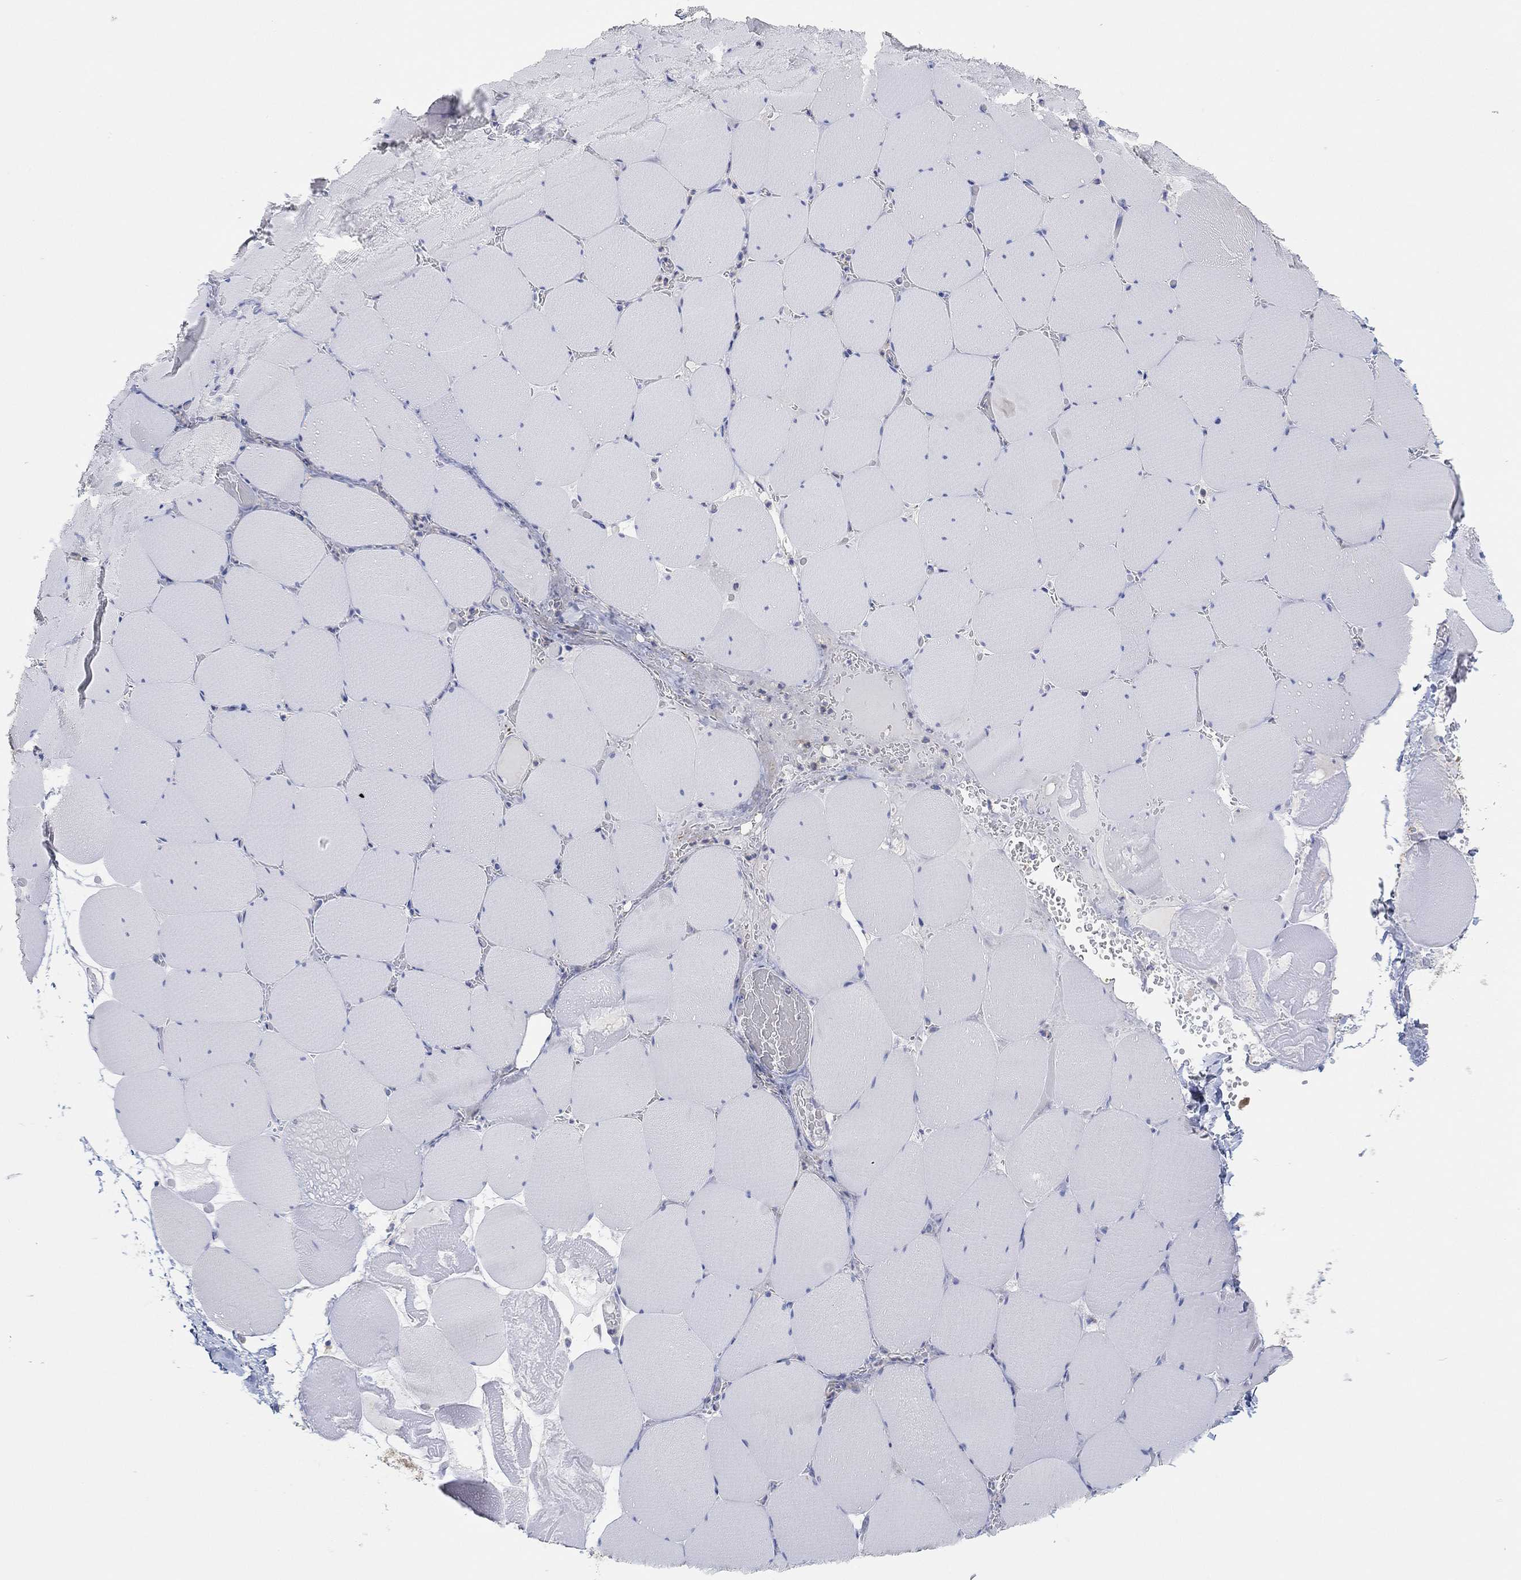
{"staining": {"intensity": "negative", "quantity": "none", "location": "none"}, "tissue": "skeletal muscle", "cell_type": "Myocytes", "image_type": "normal", "snomed": [{"axis": "morphology", "description": "Normal tissue, NOS"}, {"axis": "morphology", "description": "Malignant melanoma, Metastatic site"}, {"axis": "topography", "description": "Skeletal muscle"}], "caption": "DAB (3,3'-diaminobenzidine) immunohistochemical staining of benign human skeletal muscle shows no significant positivity in myocytes. The staining was performed using DAB (3,3'-diaminobenzidine) to visualize the protein expression in brown, while the nuclei were stained in blue with hematoxylin (Magnification: 20x).", "gene": "VAT1L", "patient": {"sex": "male", "age": 50}}